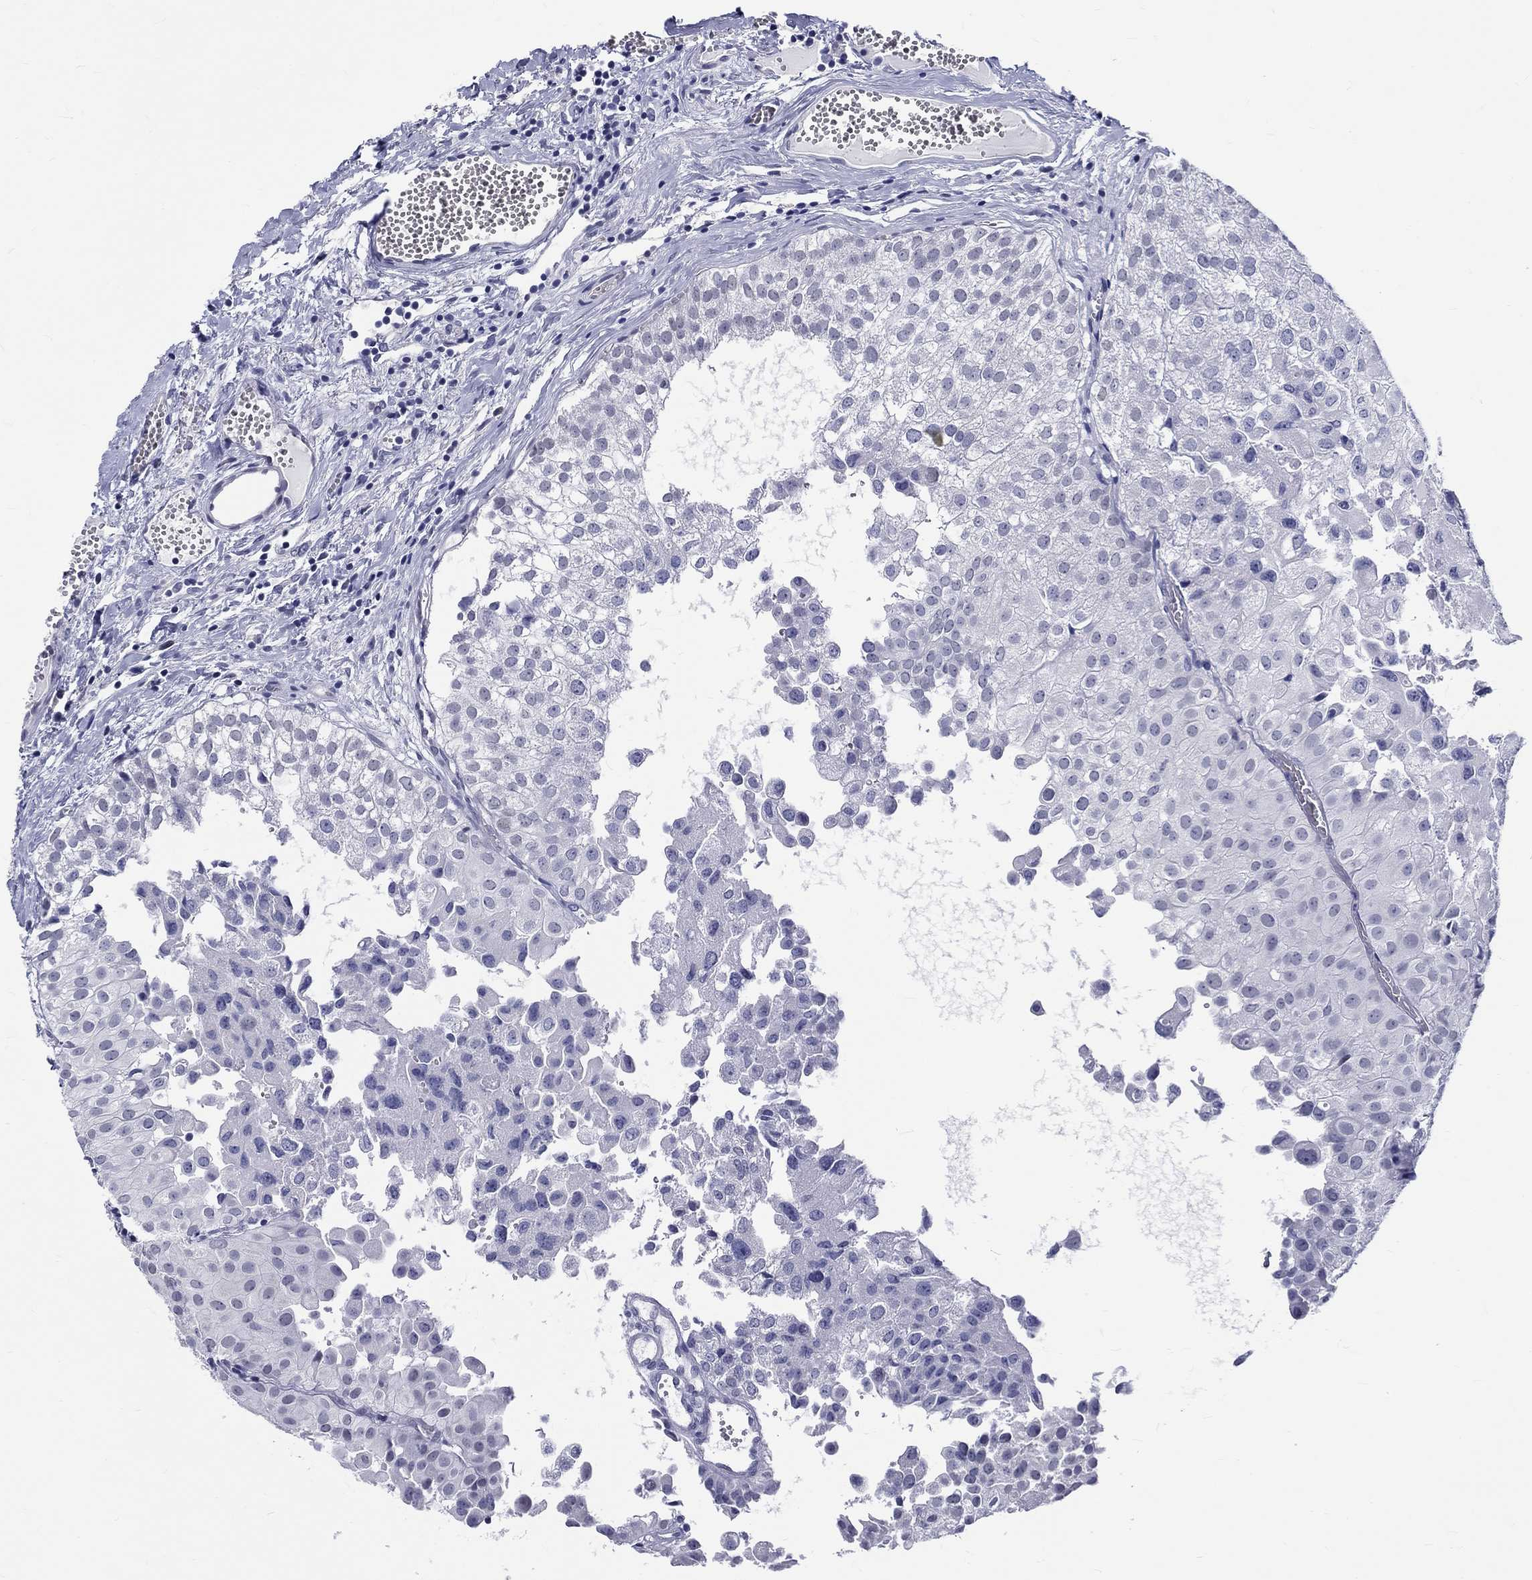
{"staining": {"intensity": "negative", "quantity": "none", "location": "none"}, "tissue": "urothelial cancer", "cell_type": "Tumor cells", "image_type": "cancer", "snomed": [{"axis": "morphology", "description": "Urothelial carcinoma, Low grade"}, {"axis": "topography", "description": "Urinary bladder"}], "caption": "Immunohistochemical staining of urothelial cancer displays no significant staining in tumor cells. (Brightfield microscopy of DAB (3,3'-diaminobenzidine) immunohistochemistry at high magnification).", "gene": "ST6GALNAC1", "patient": {"sex": "female", "age": 78}}